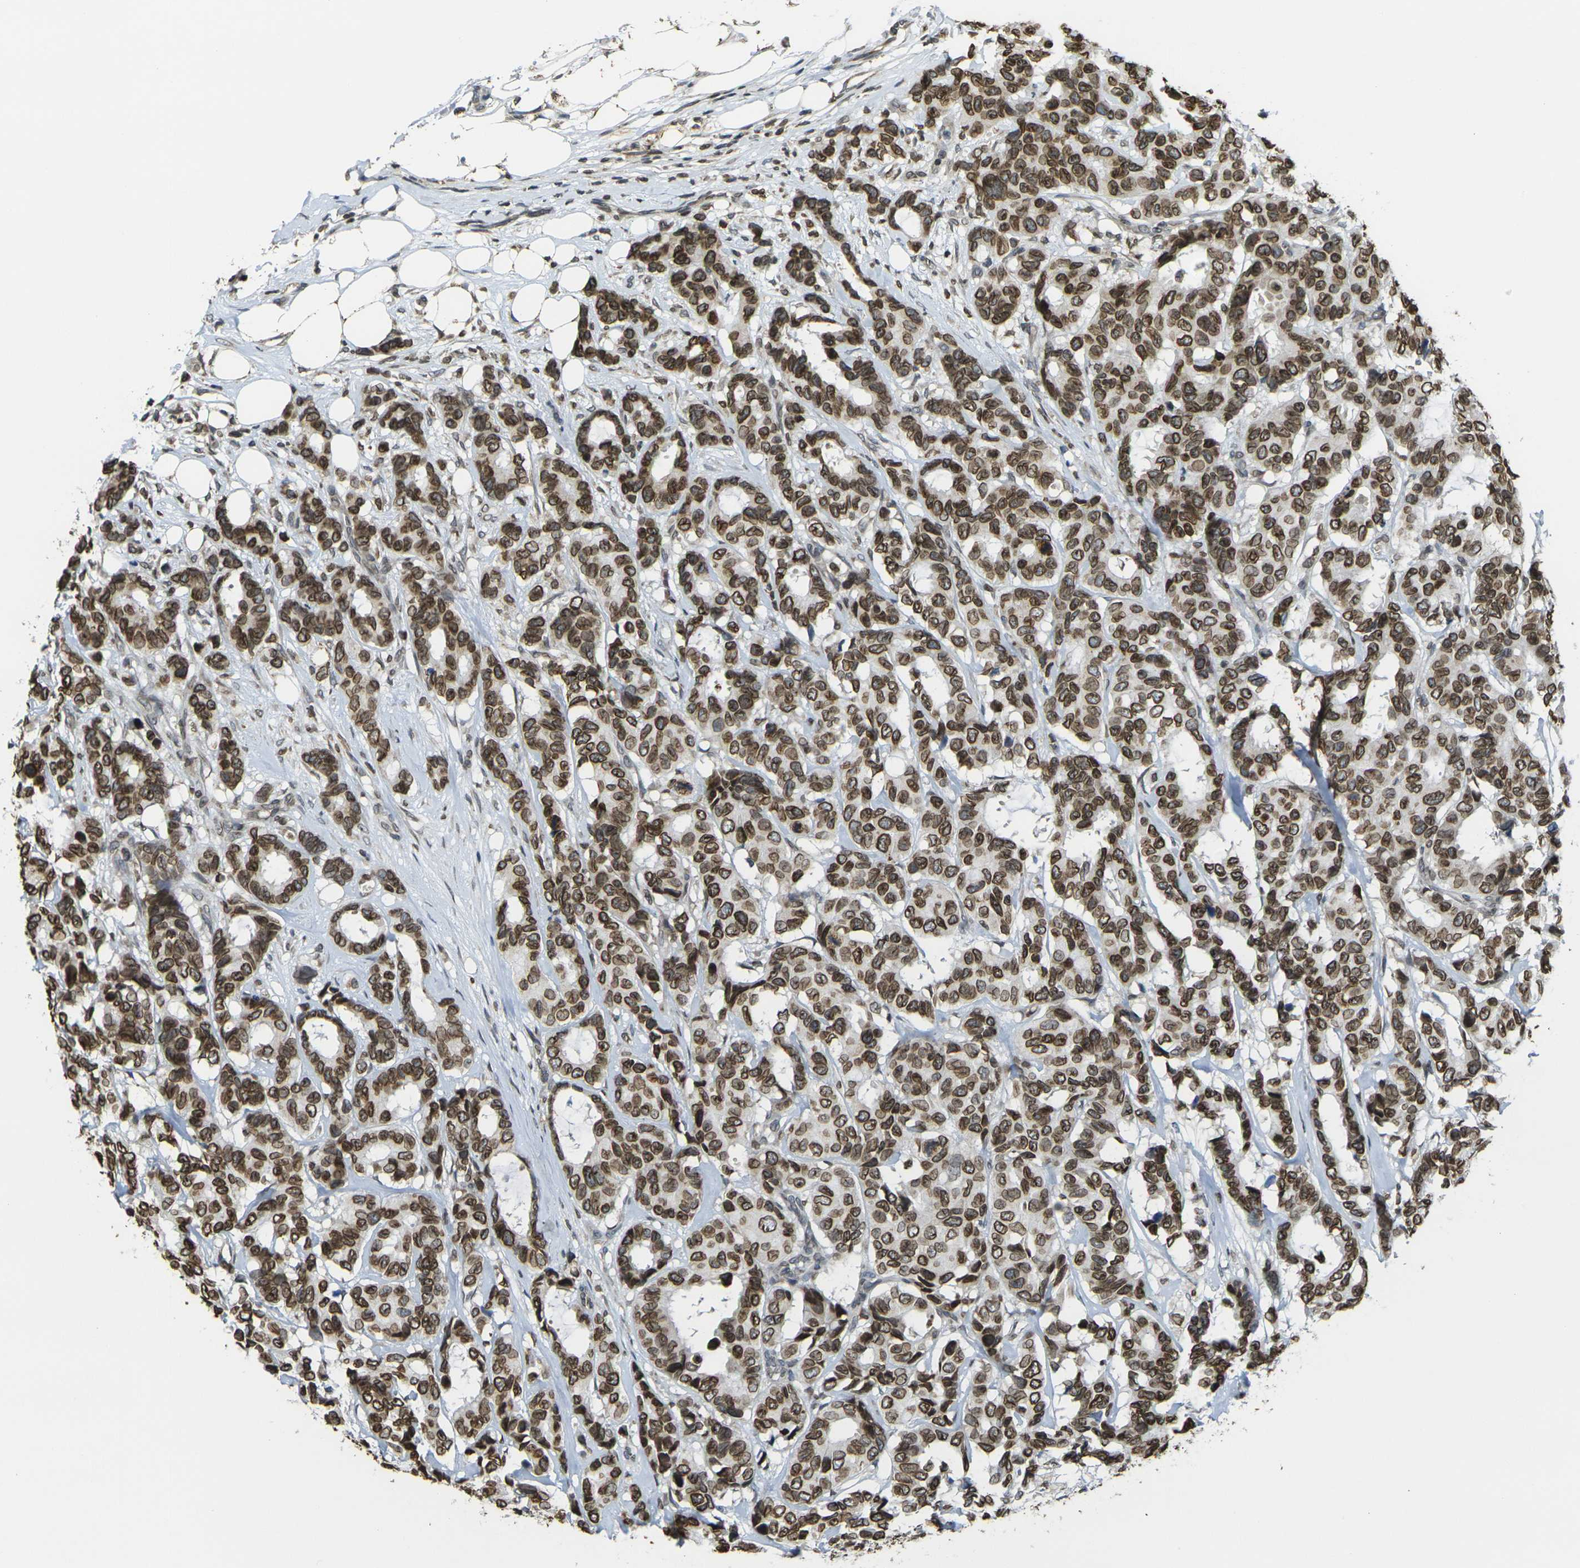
{"staining": {"intensity": "strong", "quantity": ">75%", "location": "cytoplasmic/membranous,nuclear"}, "tissue": "breast cancer", "cell_type": "Tumor cells", "image_type": "cancer", "snomed": [{"axis": "morphology", "description": "Duct carcinoma"}, {"axis": "topography", "description": "Breast"}], "caption": "IHC histopathology image of human breast cancer stained for a protein (brown), which reveals high levels of strong cytoplasmic/membranous and nuclear staining in approximately >75% of tumor cells.", "gene": "BRDT", "patient": {"sex": "female", "age": 87}}